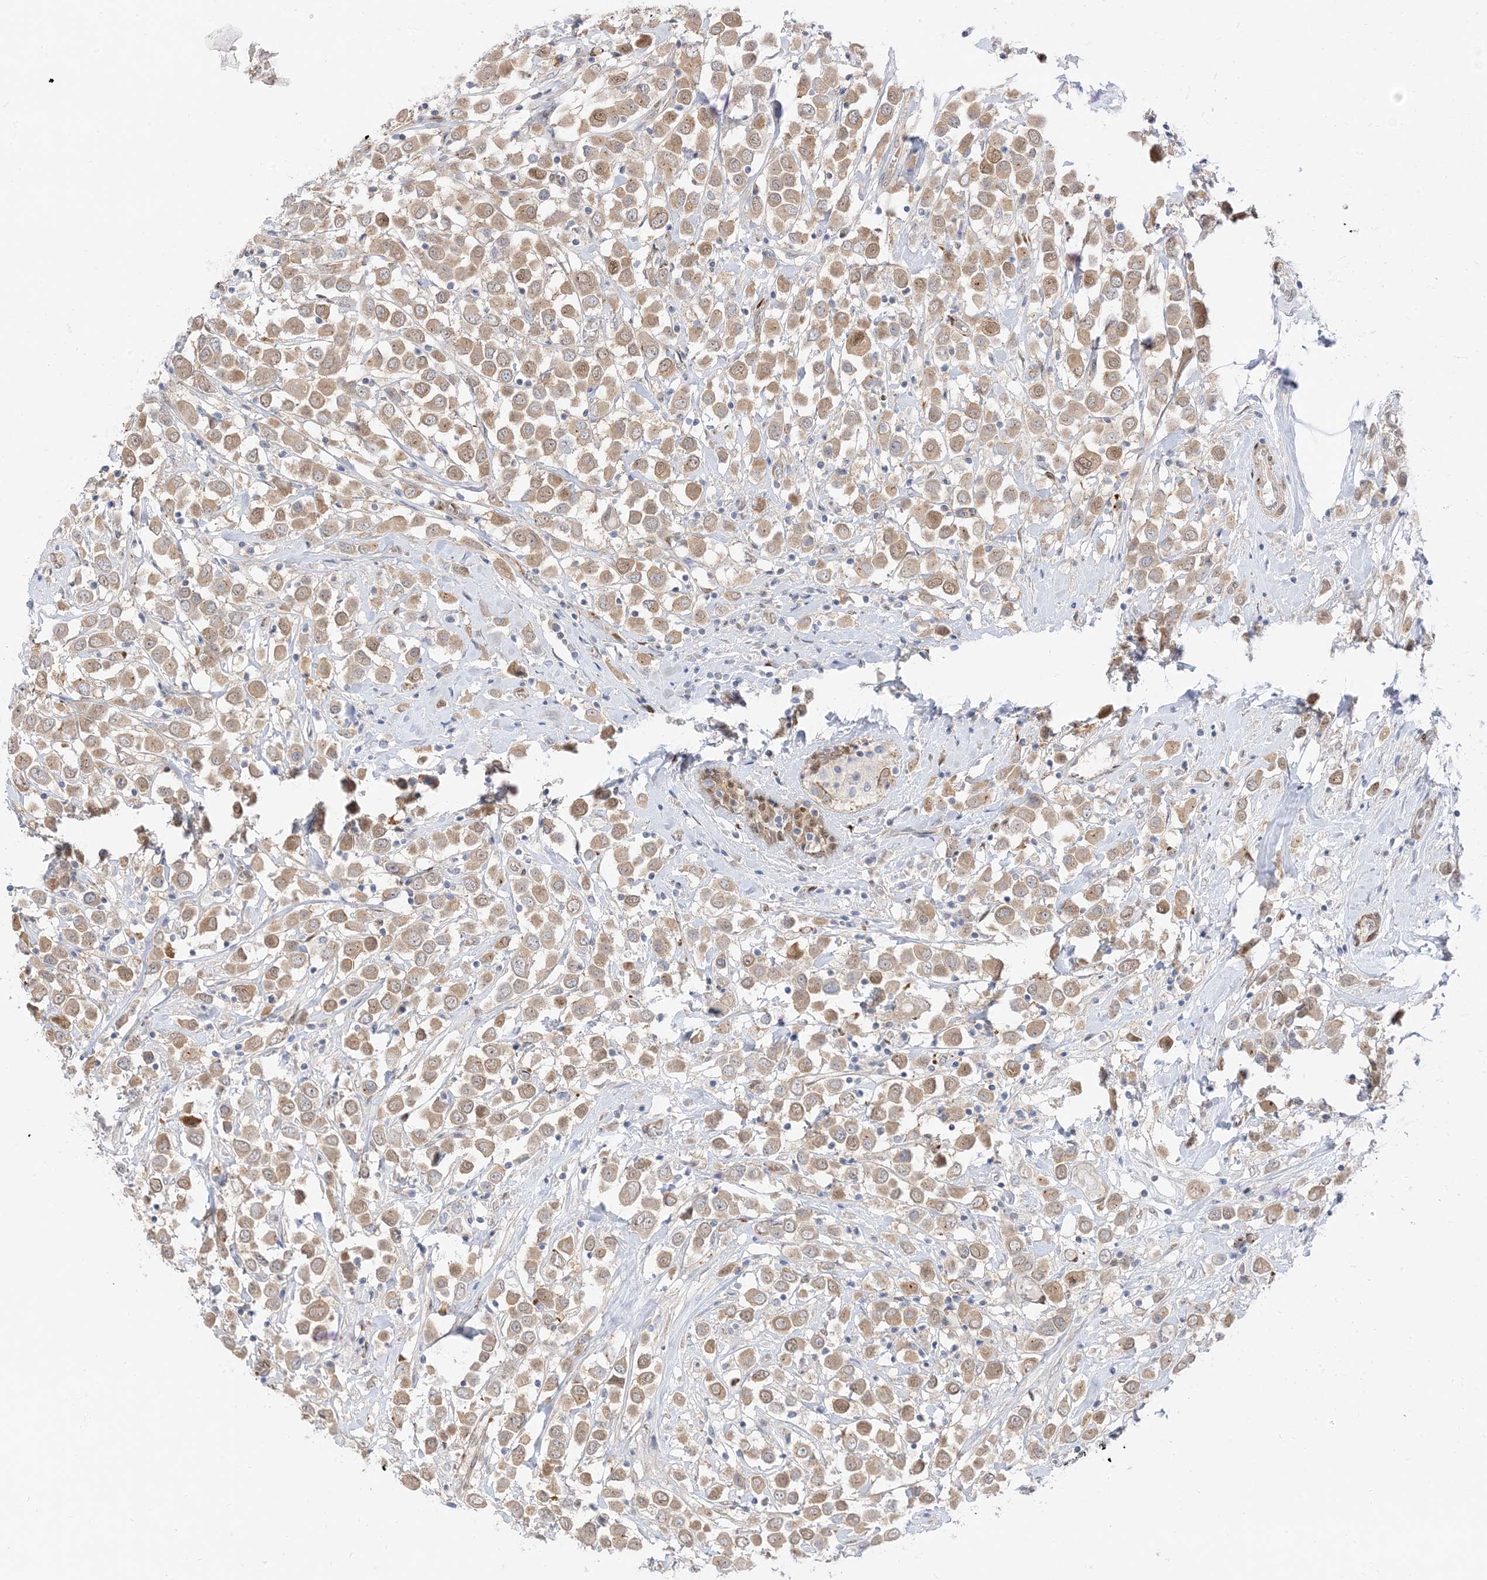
{"staining": {"intensity": "moderate", "quantity": ">75%", "location": "cytoplasmic/membranous"}, "tissue": "breast cancer", "cell_type": "Tumor cells", "image_type": "cancer", "snomed": [{"axis": "morphology", "description": "Duct carcinoma"}, {"axis": "topography", "description": "Breast"}], "caption": "Human invasive ductal carcinoma (breast) stained with a protein marker exhibits moderate staining in tumor cells.", "gene": "RIN1", "patient": {"sex": "female", "age": 61}}